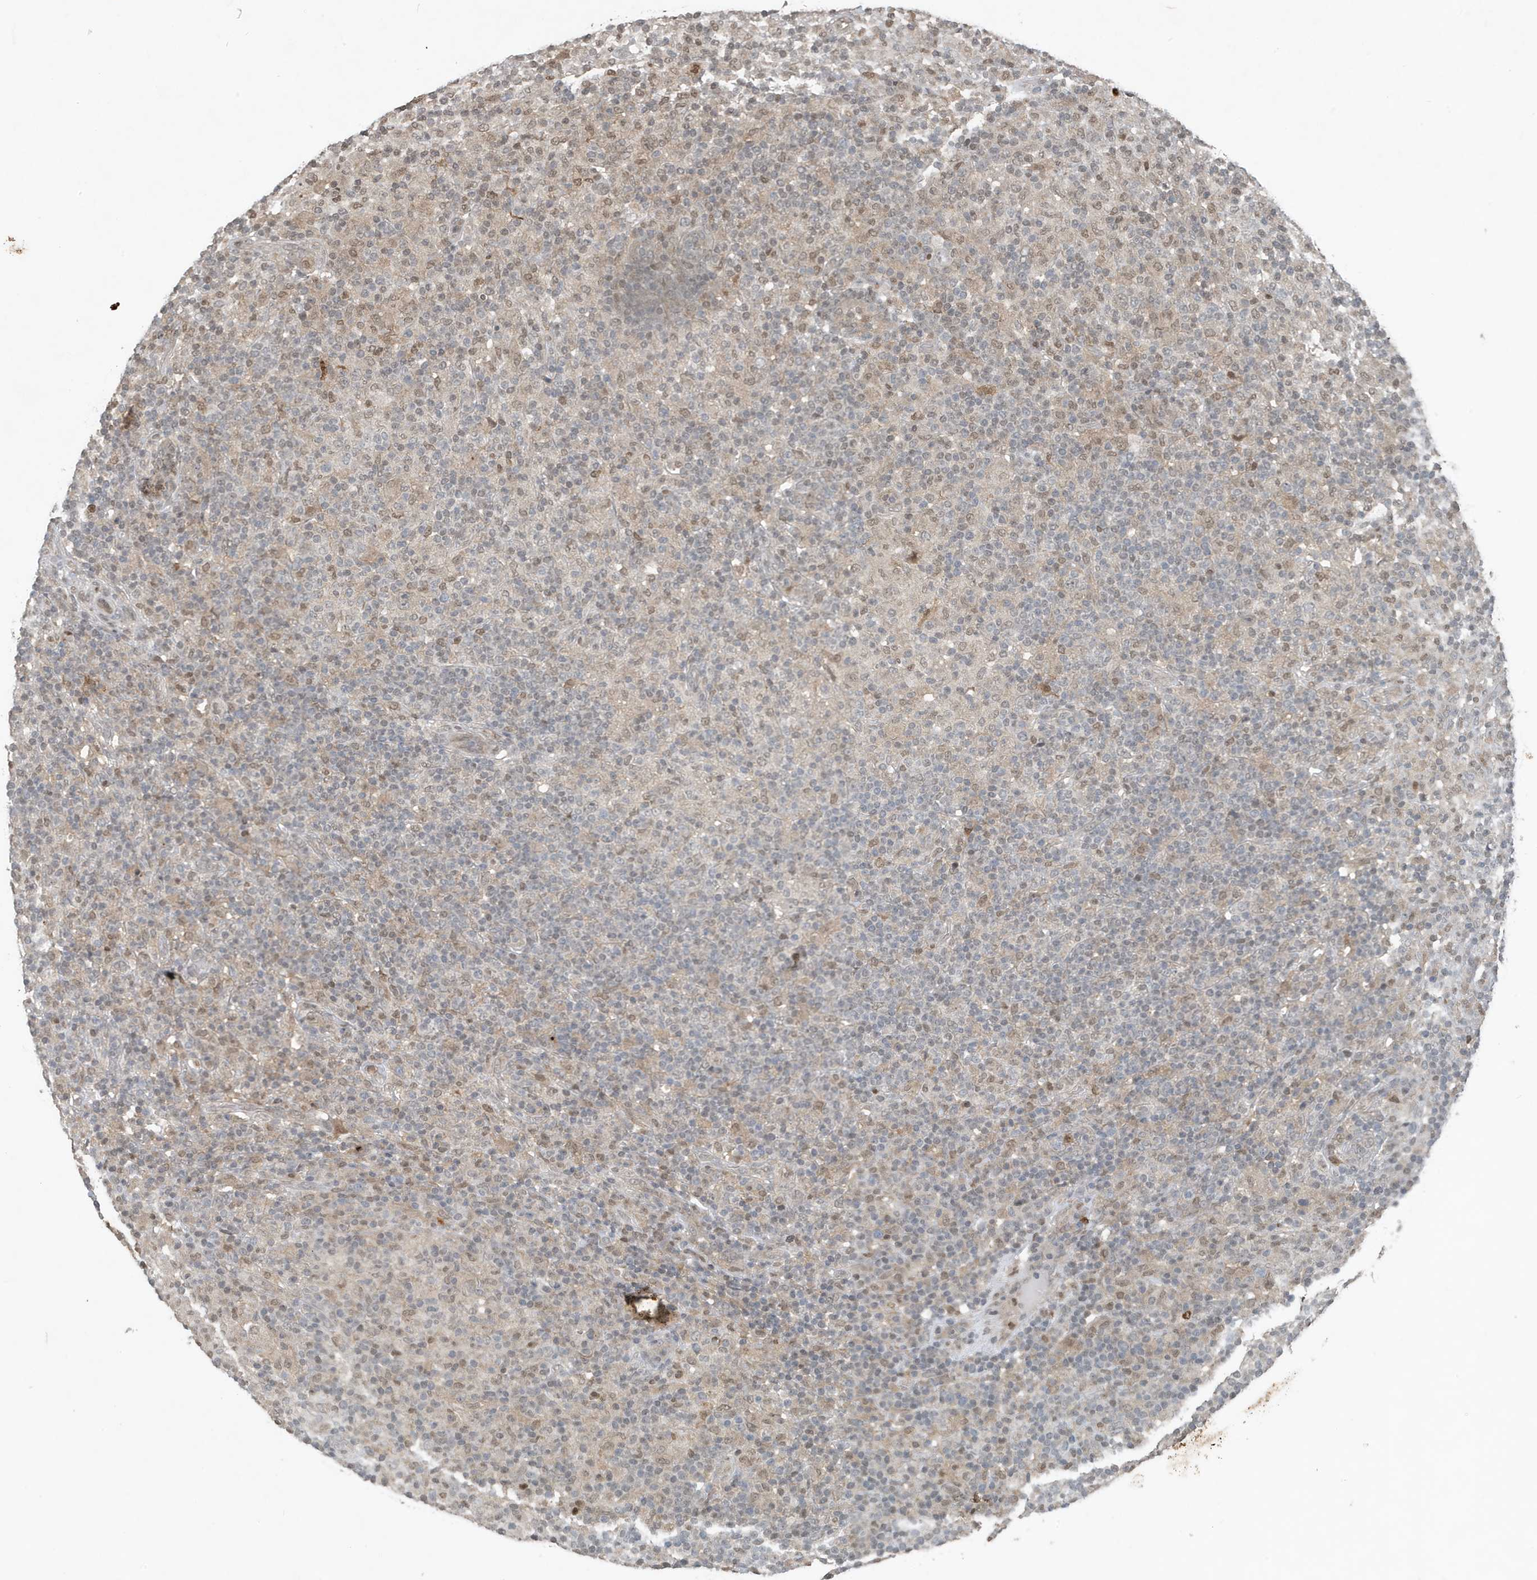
{"staining": {"intensity": "negative", "quantity": "none", "location": "none"}, "tissue": "lymphoma", "cell_type": "Tumor cells", "image_type": "cancer", "snomed": [{"axis": "morphology", "description": "Hodgkin's disease, NOS"}, {"axis": "topography", "description": "Lymph node"}], "caption": "The photomicrograph displays no significant positivity in tumor cells of lymphoma.", "gene": "HSPA1A", "patient": {"sex": "male", "age": 70}}